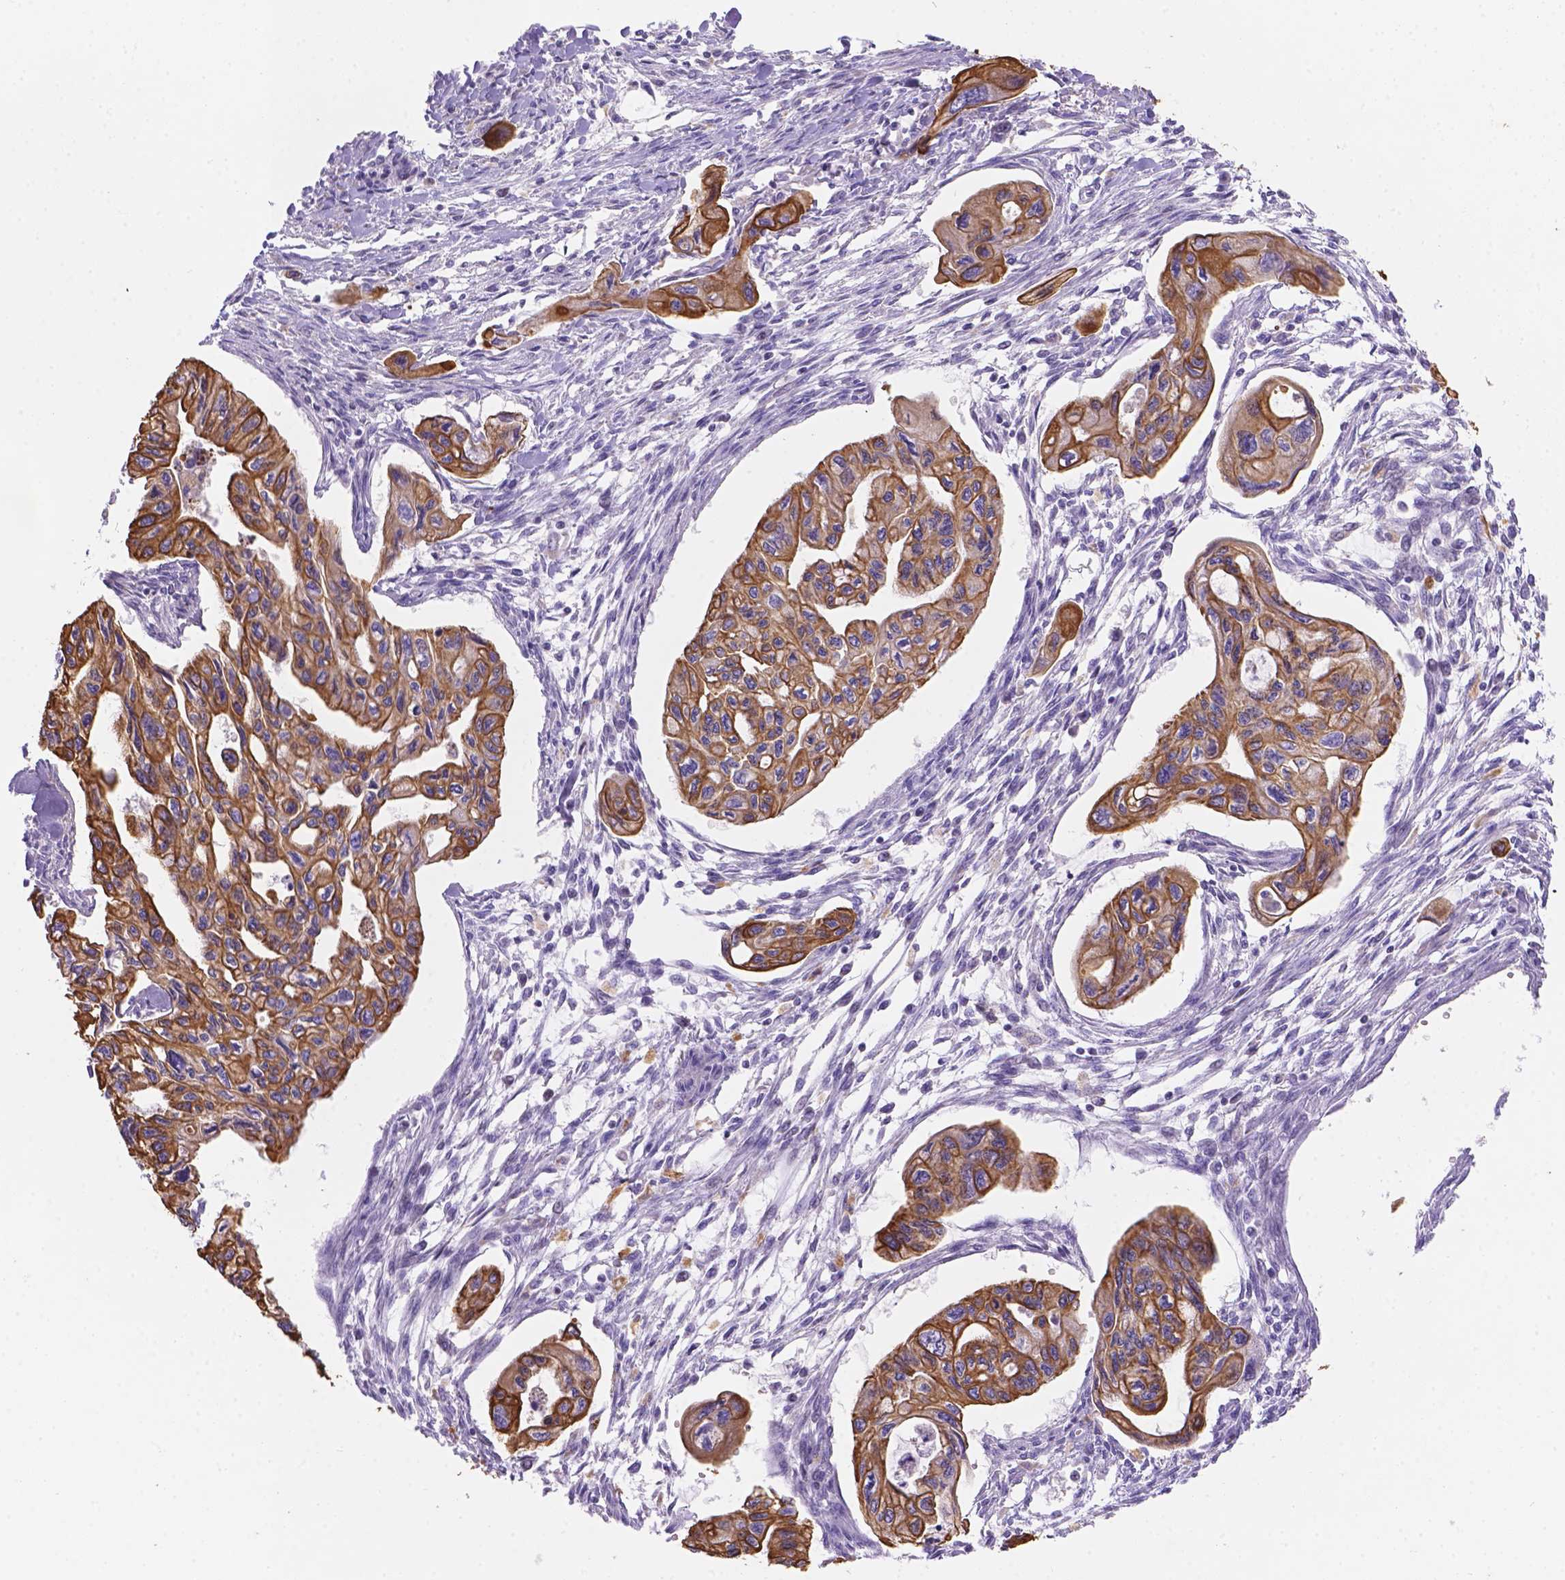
{"staining": {"intensity": "strong", "quantity": ">75%", "location": "cytoplasmic/membranous"}, "tissue": "pancreatic cancer", "cell_type": "Tumor cells", "image_type": "cancer", "snomed": [{"axis": "morphology", "description": "Adenocarcinoma, NOS"}, {"axis": "topography", "description": "Pancreas"}], "caption": "Approximately >75% of tumor cells in human adenocarcinoma (pancreatic) display strong cytoplasmic/membranous protein staining as visualized by brown immunohistochemical staining.", "gene": "DMWD", "patient": {"sex": "female", "age": 76}}